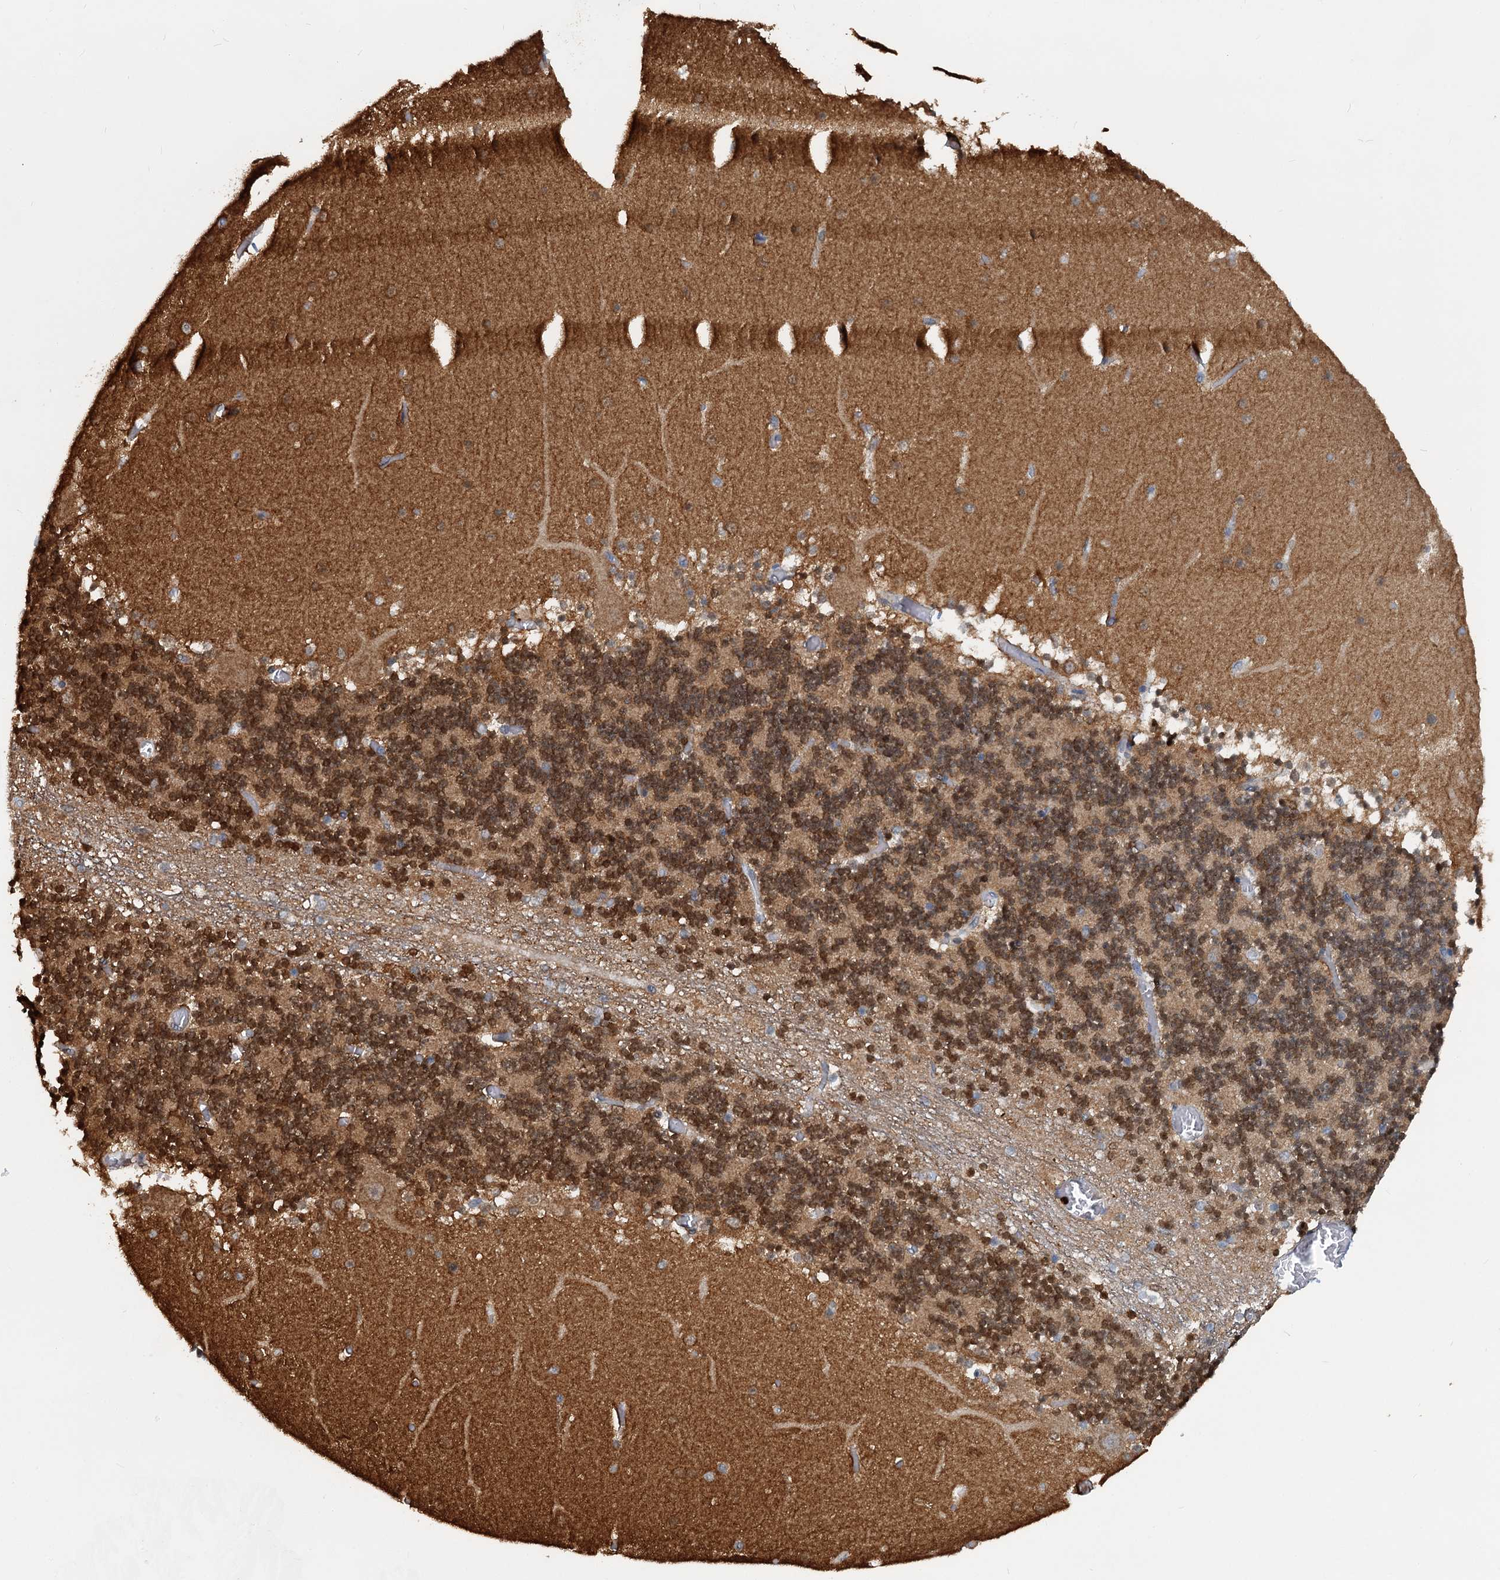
{"staining": {"intensity": "moderate", "quantity": ">75%", "location": "cytoplasmic/membranous,nuclear"}, "tissue": "cerebellum", "cell_type": "Cells in granular layer", "image_type": "normal", "snomed": [{"axis": "morphology", "description": "Normal tissue, NOS"}, {"axis": "topography", "description": "Cerebellum"}], "caption": "Human cerebellum stained with a brown dye demonstrates moderate cytoplasmic/membranous,nuclear positive staining in approximately >75% of cells in granular layer.", "gene": "GPI", "patient": {"sex": "female", "age": 28}}